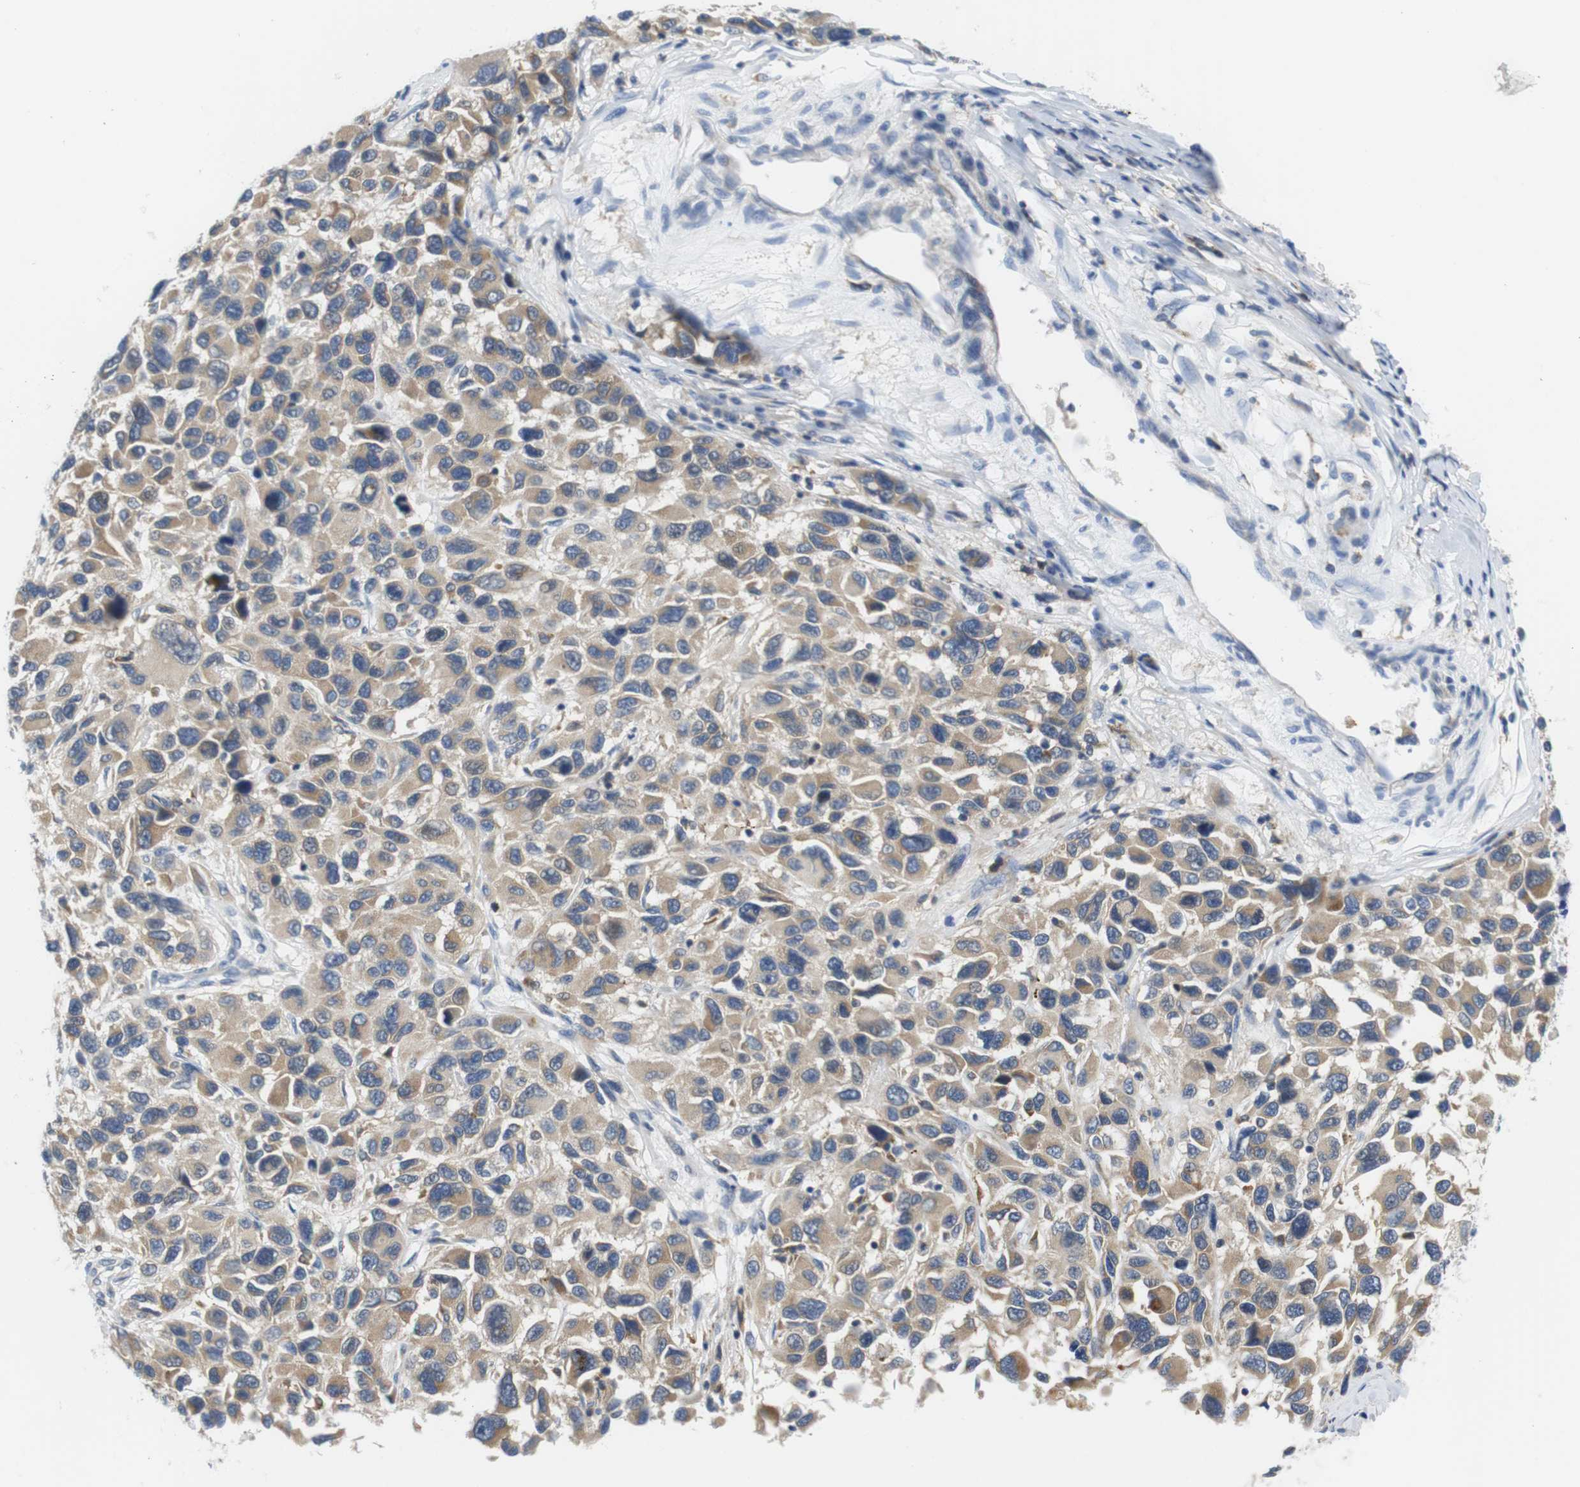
{"staining": {"intensity": "moderate", "quantity": "25%-75%", "location": "cytoplasmic/membranous"}, "tissue": "melanoma", "cell_type": "Tumor cells", "image_type": "cancer", "snomed": [{"axis": "morphology", "description": "Malignant melanoma, NOS"}, {"axis": "topography", "description": "Skin"}], "caption": "An image of human melanoma stained for a protein exhibits moderate cytoplasmic/membranous brown staining in tumor cells.", "gene": "CNGA2", "patient": {"sex": "male", "age": 53}}